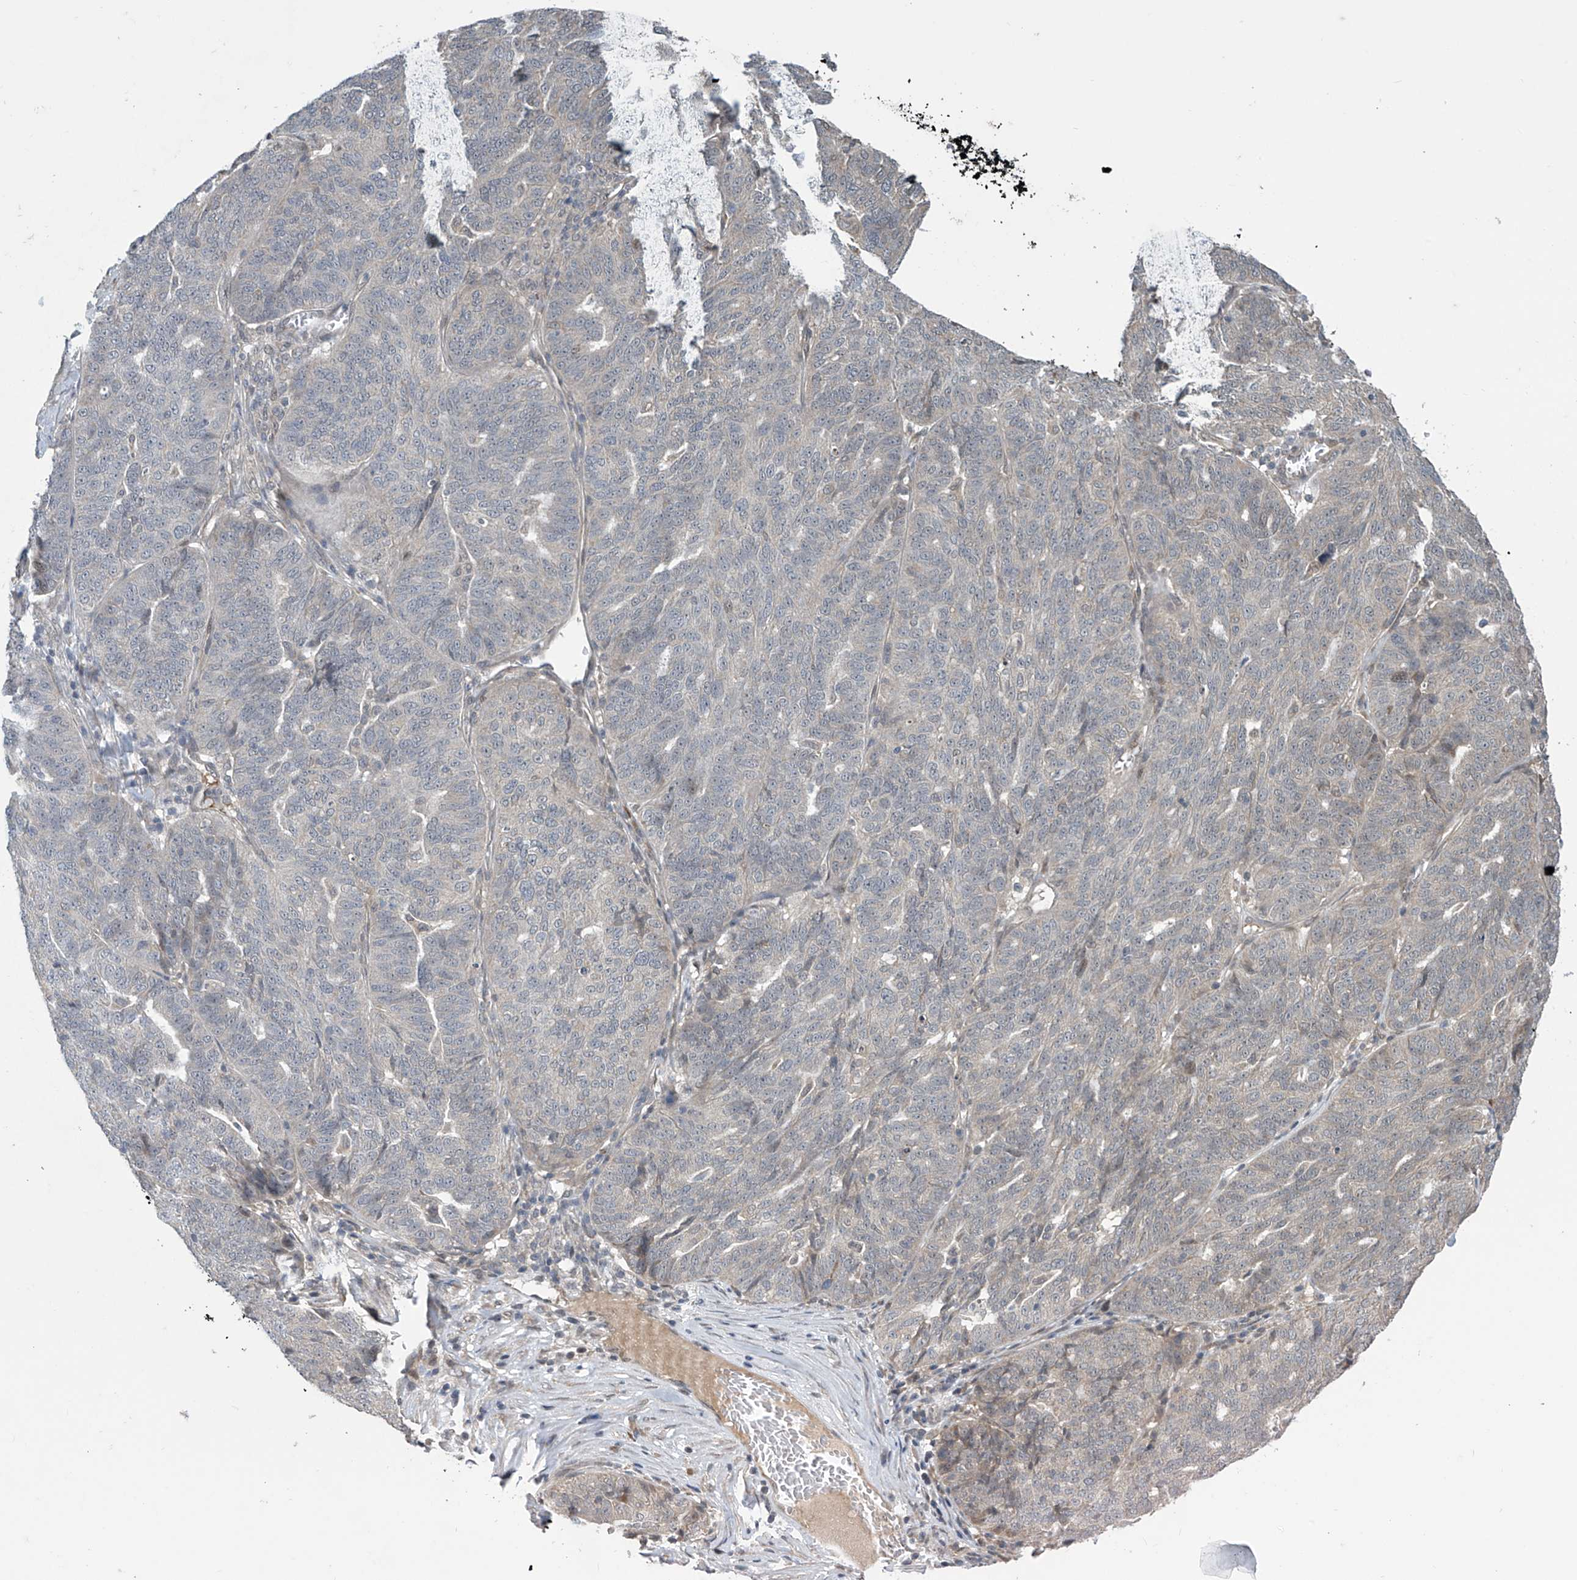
{"staining": {"intensity": "negative", "quantity": "none", "location": "none"}, "tissue": "ovarian cancer", "cell_type": "Tumor cells", "image_type": "cancer", "snomed": [{"axis": "morphology", "description": "Cystadenocarcinoma, serous, NOS"}, {"axis": "topography", "description": "Ovary"}], "caption": "IHC micrograph of neoplastic tissue: ovarian serous cystadenocarcinoma stained with DAB displays no significant protein expression in tumor cells.", "gene": "ABHD13", "patient": {"sex": "female", "age": 59}}